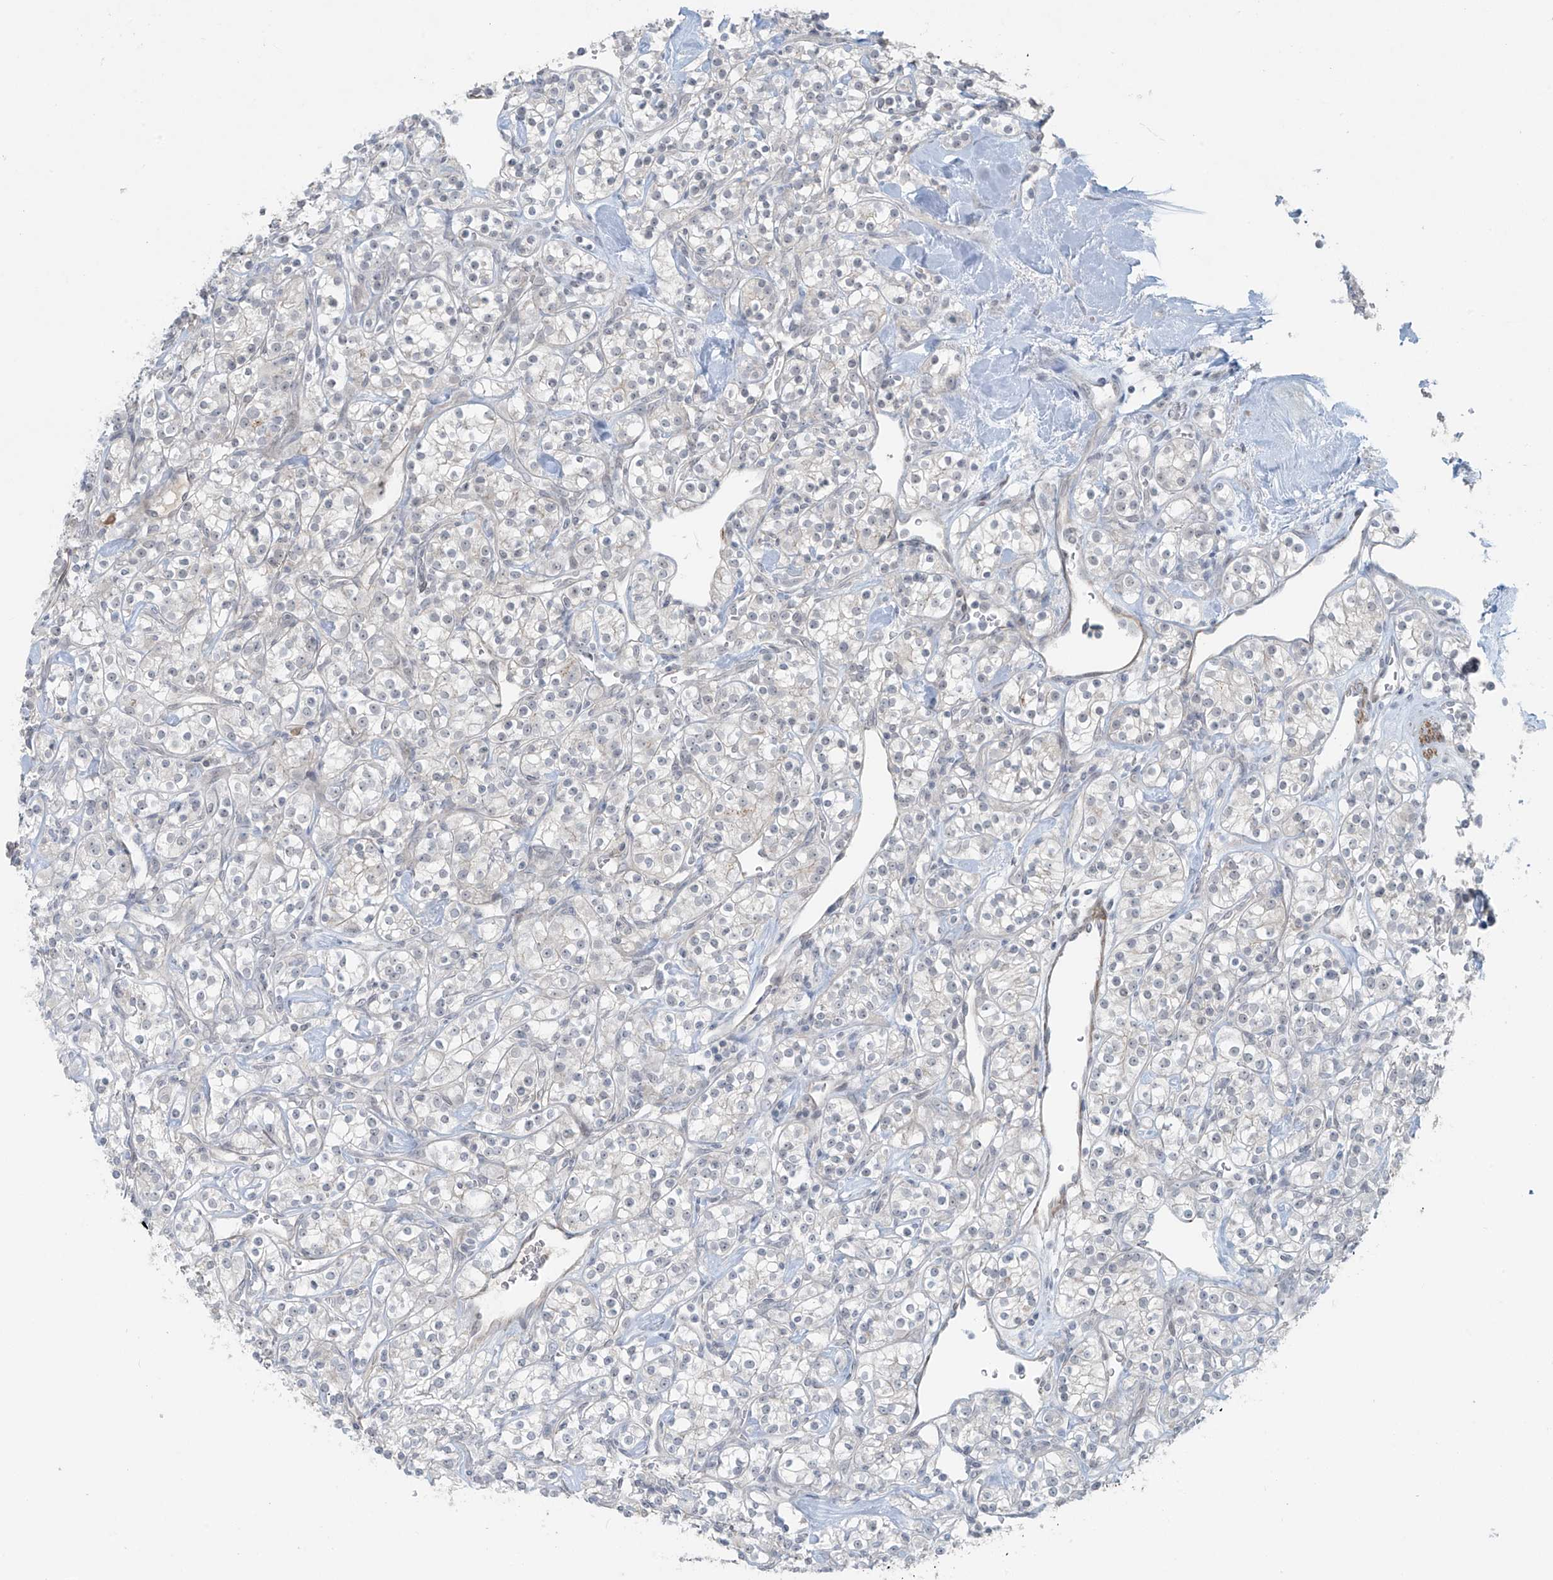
{"staining": {"intensity": "negative", "quantity": "none", "location": "none"}, "tissue": "renal cancer", "cell_type": "Tumor cells", "image_type": "cancer", "snomed": [{"axis": "morphology", "description": "Adenocarcinoma, NOS"}, {"axis": "topography", "description": "Kidney"}], "caption": "This is an immunohistochemistry micrograph of human renal cancer. There is no expression in tumor cells.", "gene": "RASGEF1A", "patient": {"sex": "male", "age": 77}}